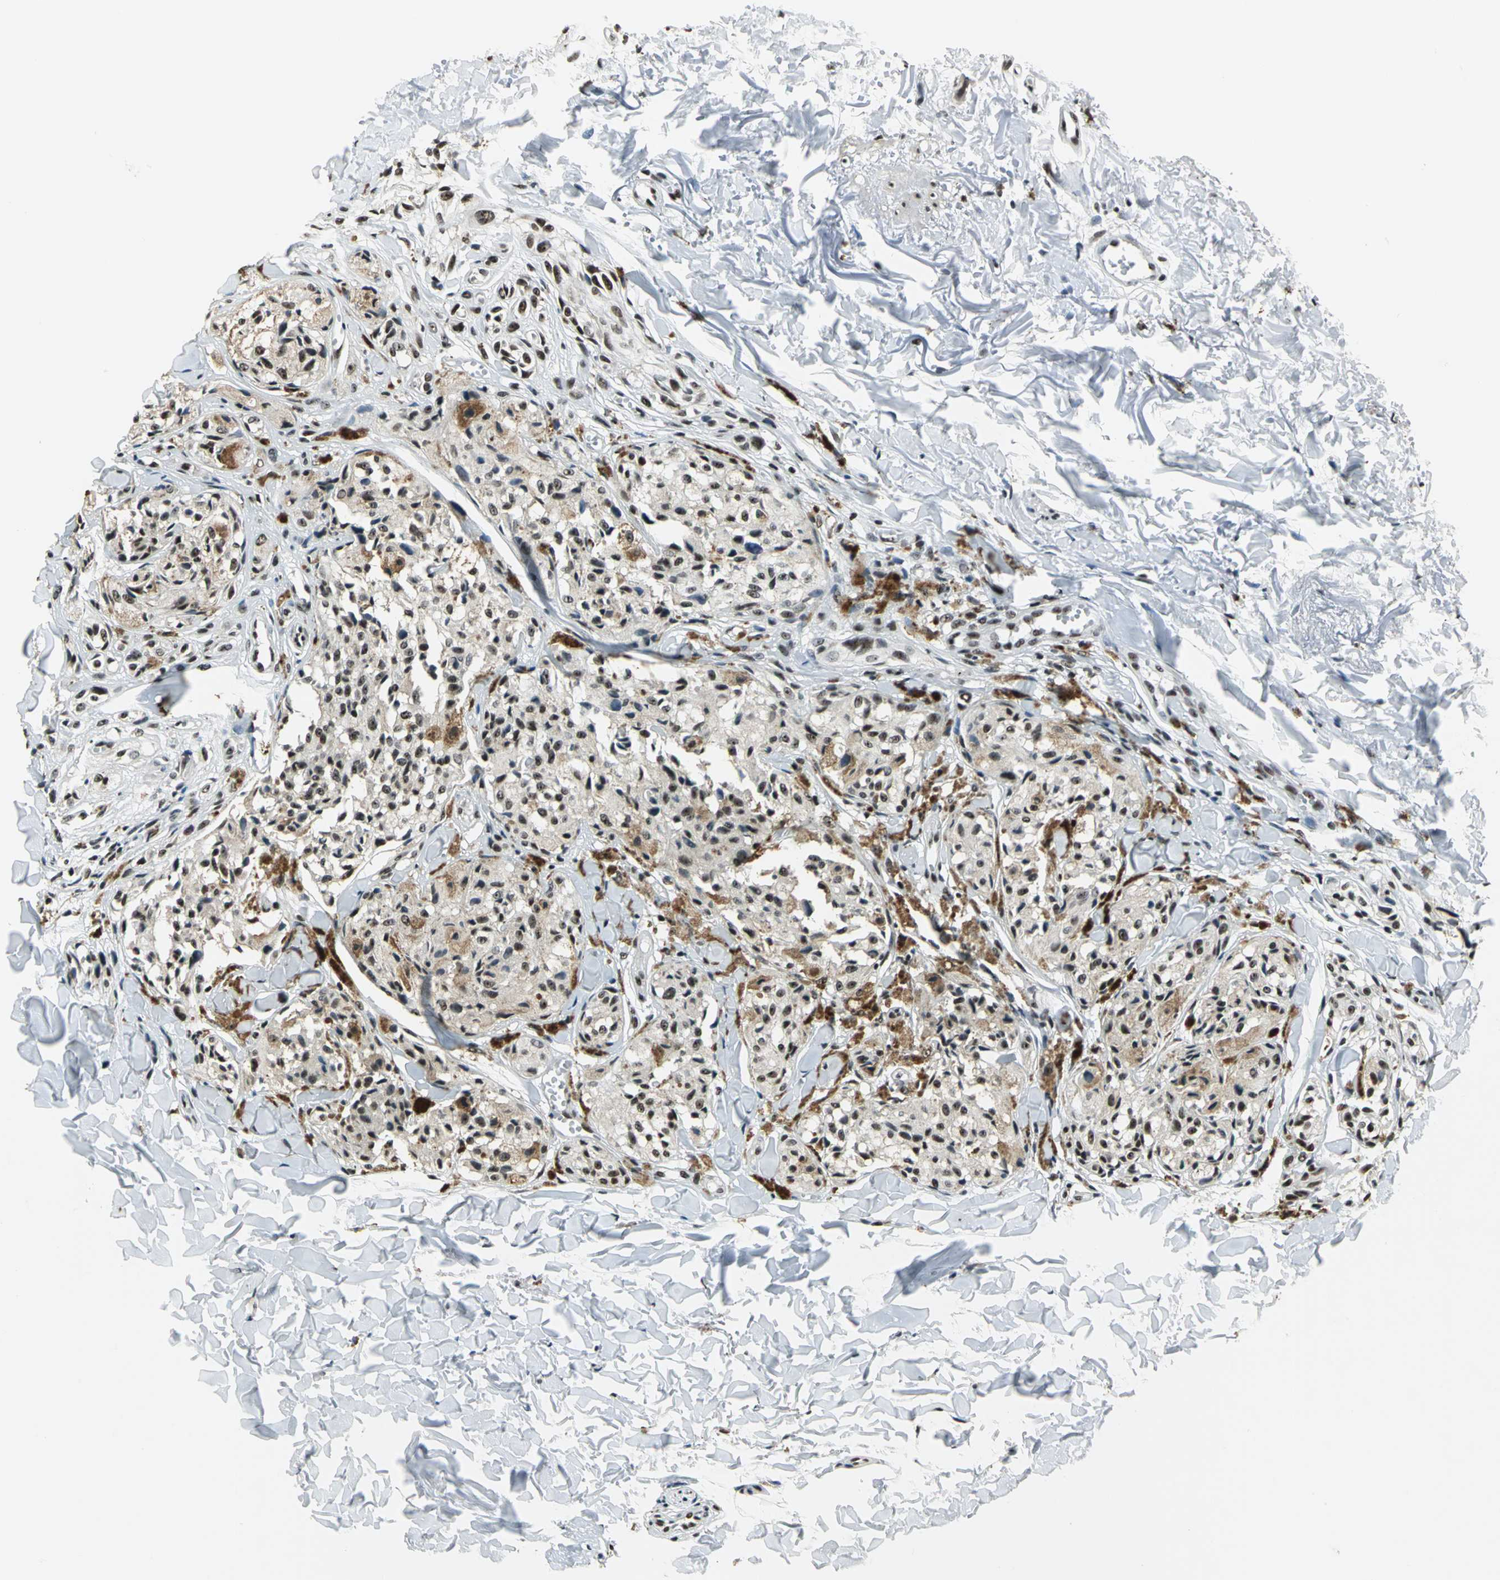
{"staining": {"intensity": "weak", "quantity": "<25%", "location": "cytoplasmic/membranous,nuclear"}, "tissue": "melanoma", "cell_type": "Tumor cells", "image_type": "cancer", "snomed": [{"axis": "morphology", "description": "Malignant melanoma, Metastatic site"}, {"axis": "topography", "description": "Skin"}], "caption": "Immunohistochemistry histopathology image of neoplastic tissue: human malignant melanoma (metastatic site) stained with DAB exhibits no significant protein expression in tumor cells.", "gene": "UBTF", "patient": {"sex": "female", "age": 66}}